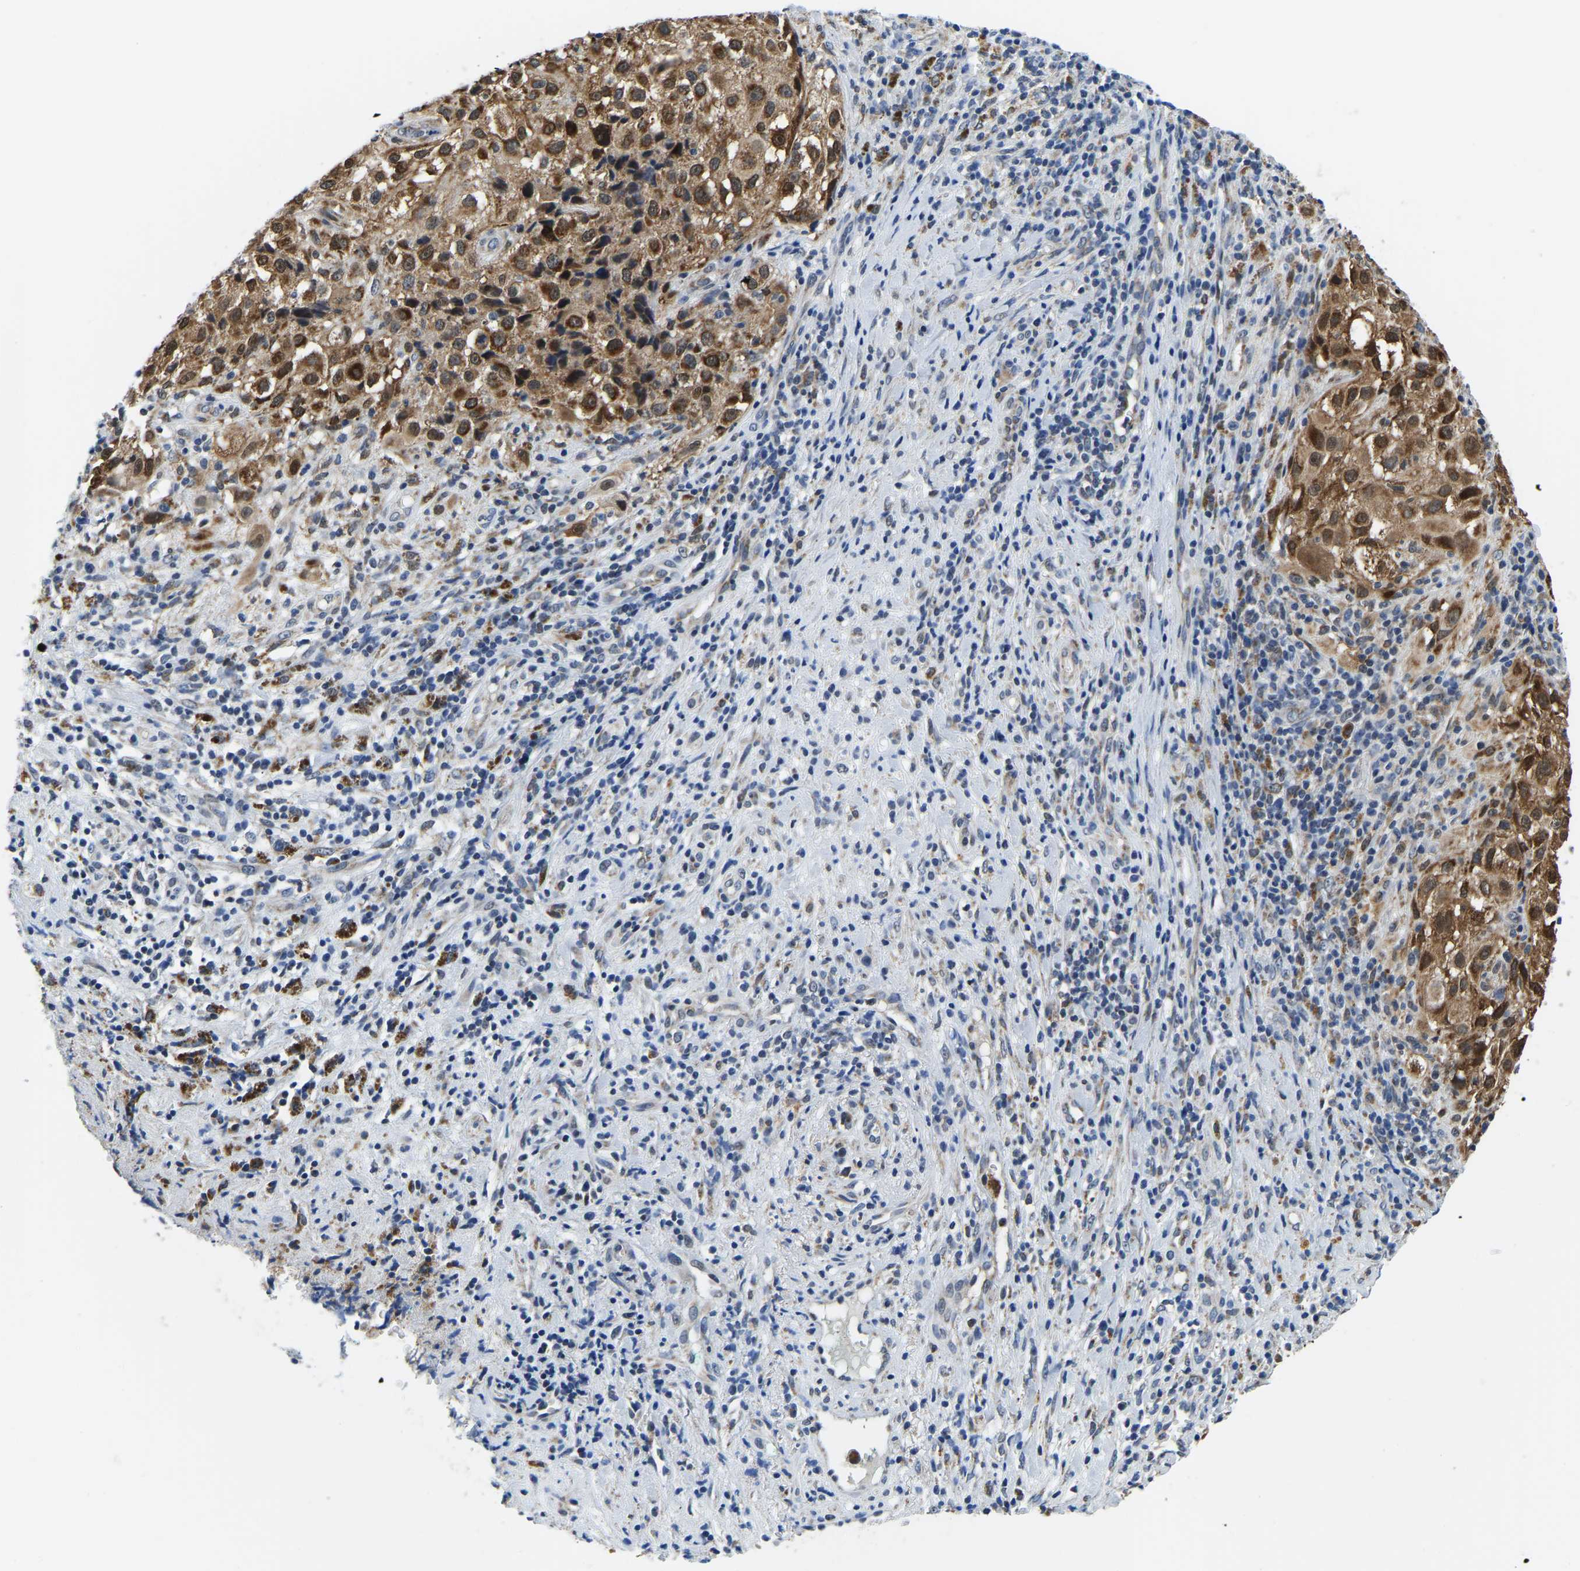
{"staining": {"intensity": "strong", "quantity": ">75%", "location": "cytoplasmic/membranous,nuclear"}, "tissue": "melanoma", "cell_type": "Tumor cells", "image_type": "cancer", "snomed": [{"axis": "morphology", "description": "Necrosis, NOS"}, {"axis": "morphology", "description": "Malignant melanoma, NOS"}, {"axis": "topography", "description": "Skin"}], "caption": "About >75% of tumor cells in malignant melanoma exhibit strong cytoplasmic/membranous and nuclear protein expression as visualized by brown immunohistochemical staining.", "gene": "BNIP3L", "patient": {"sex": "female", "age": 87}}